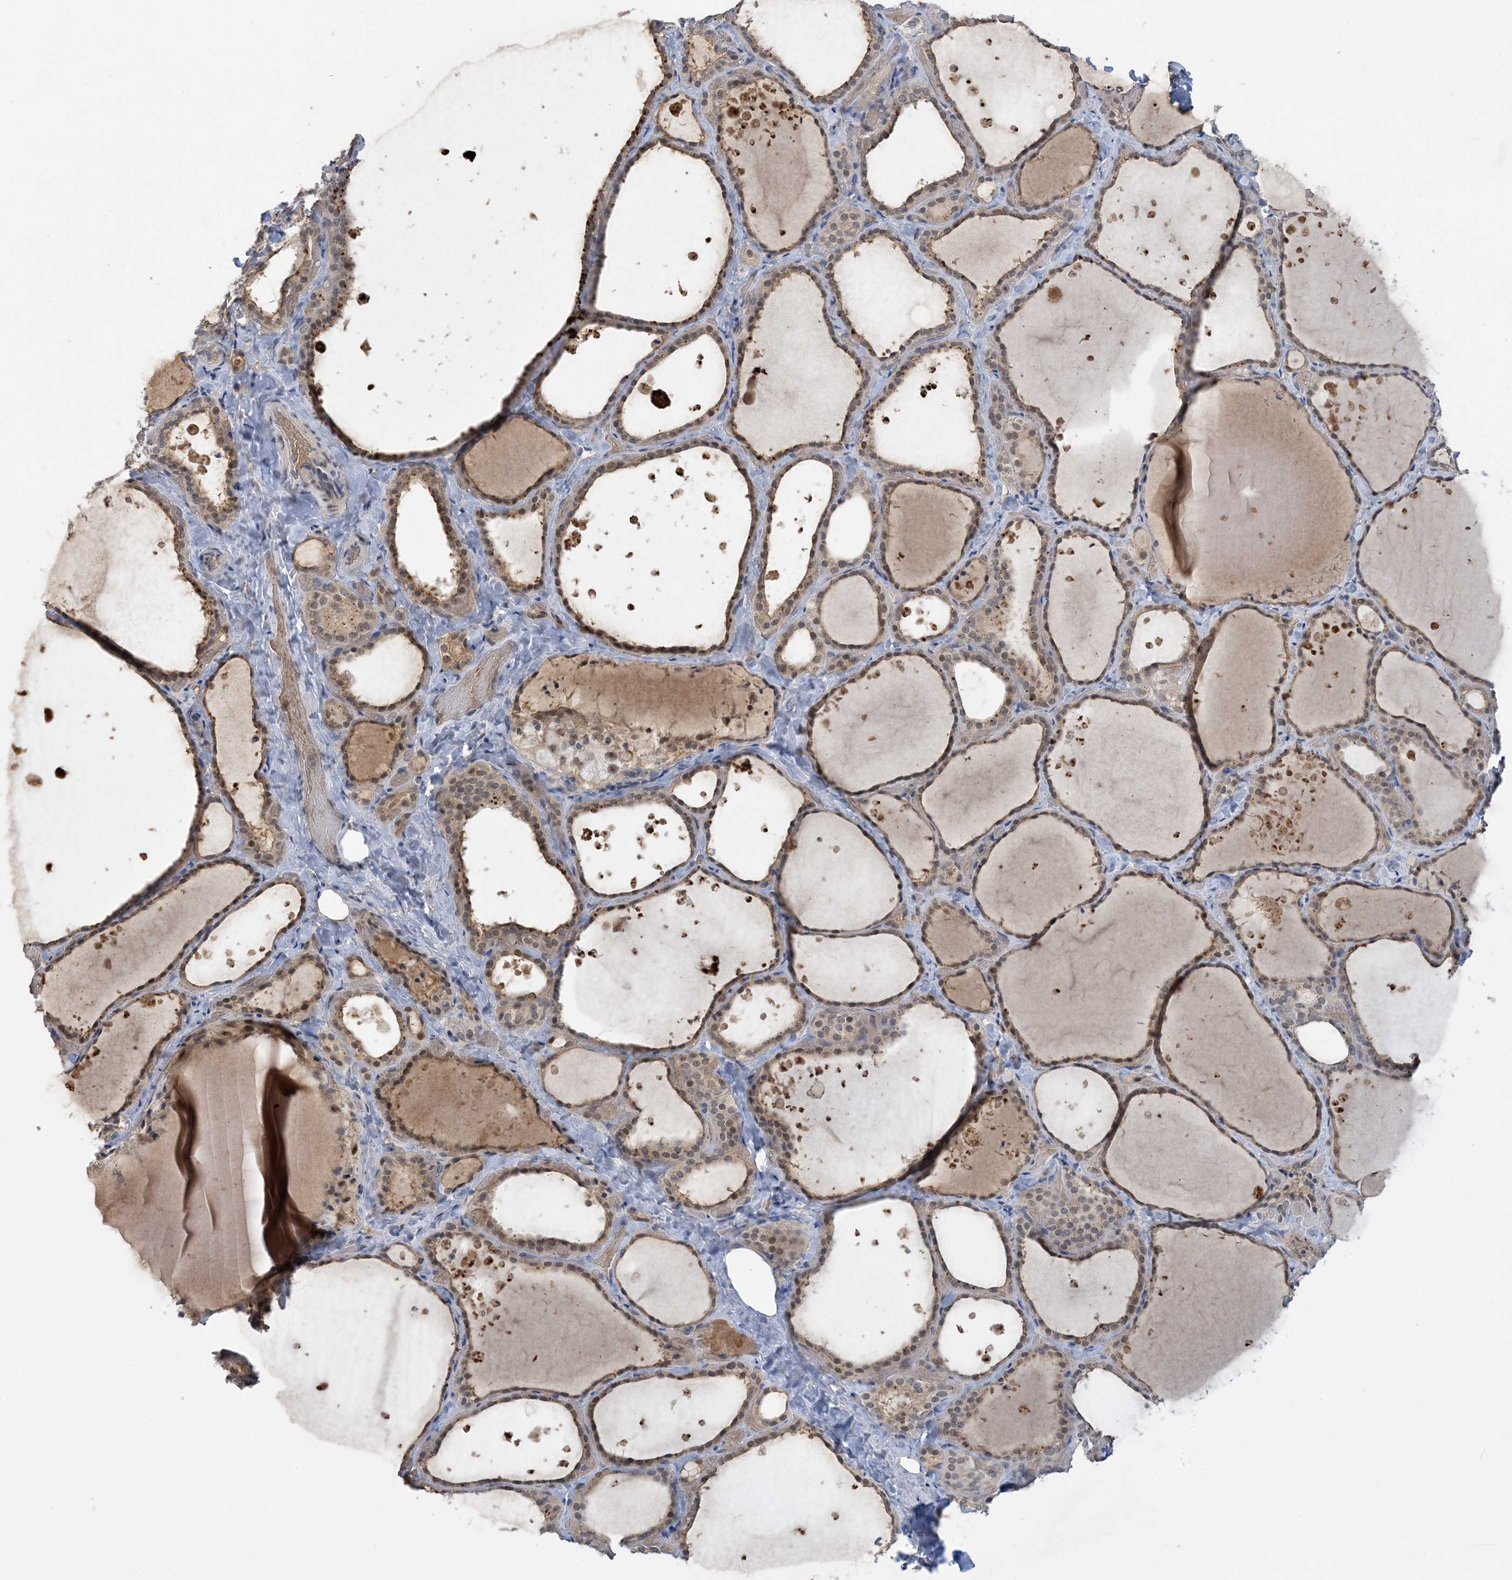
{"staining": {"intensity": "moderate", "quantity": "25%-75%", "location": "nuclear"}, "tissue": "thyroid gland", "cell_type": "Glandular cells", "image_type": "normal", "snomed": [{"axis": "morphology", "description": "Normal tissue, NOS"}, {"axis": "topography", "description": "Thyroid gland"}], "caption": "A brown stain highlights moderate nuclear expression of a protein in glandular cells of unremarkable thyroid gland.", "gene": "UBE2E1", "patient": {"sex": "female", "age": 44}}